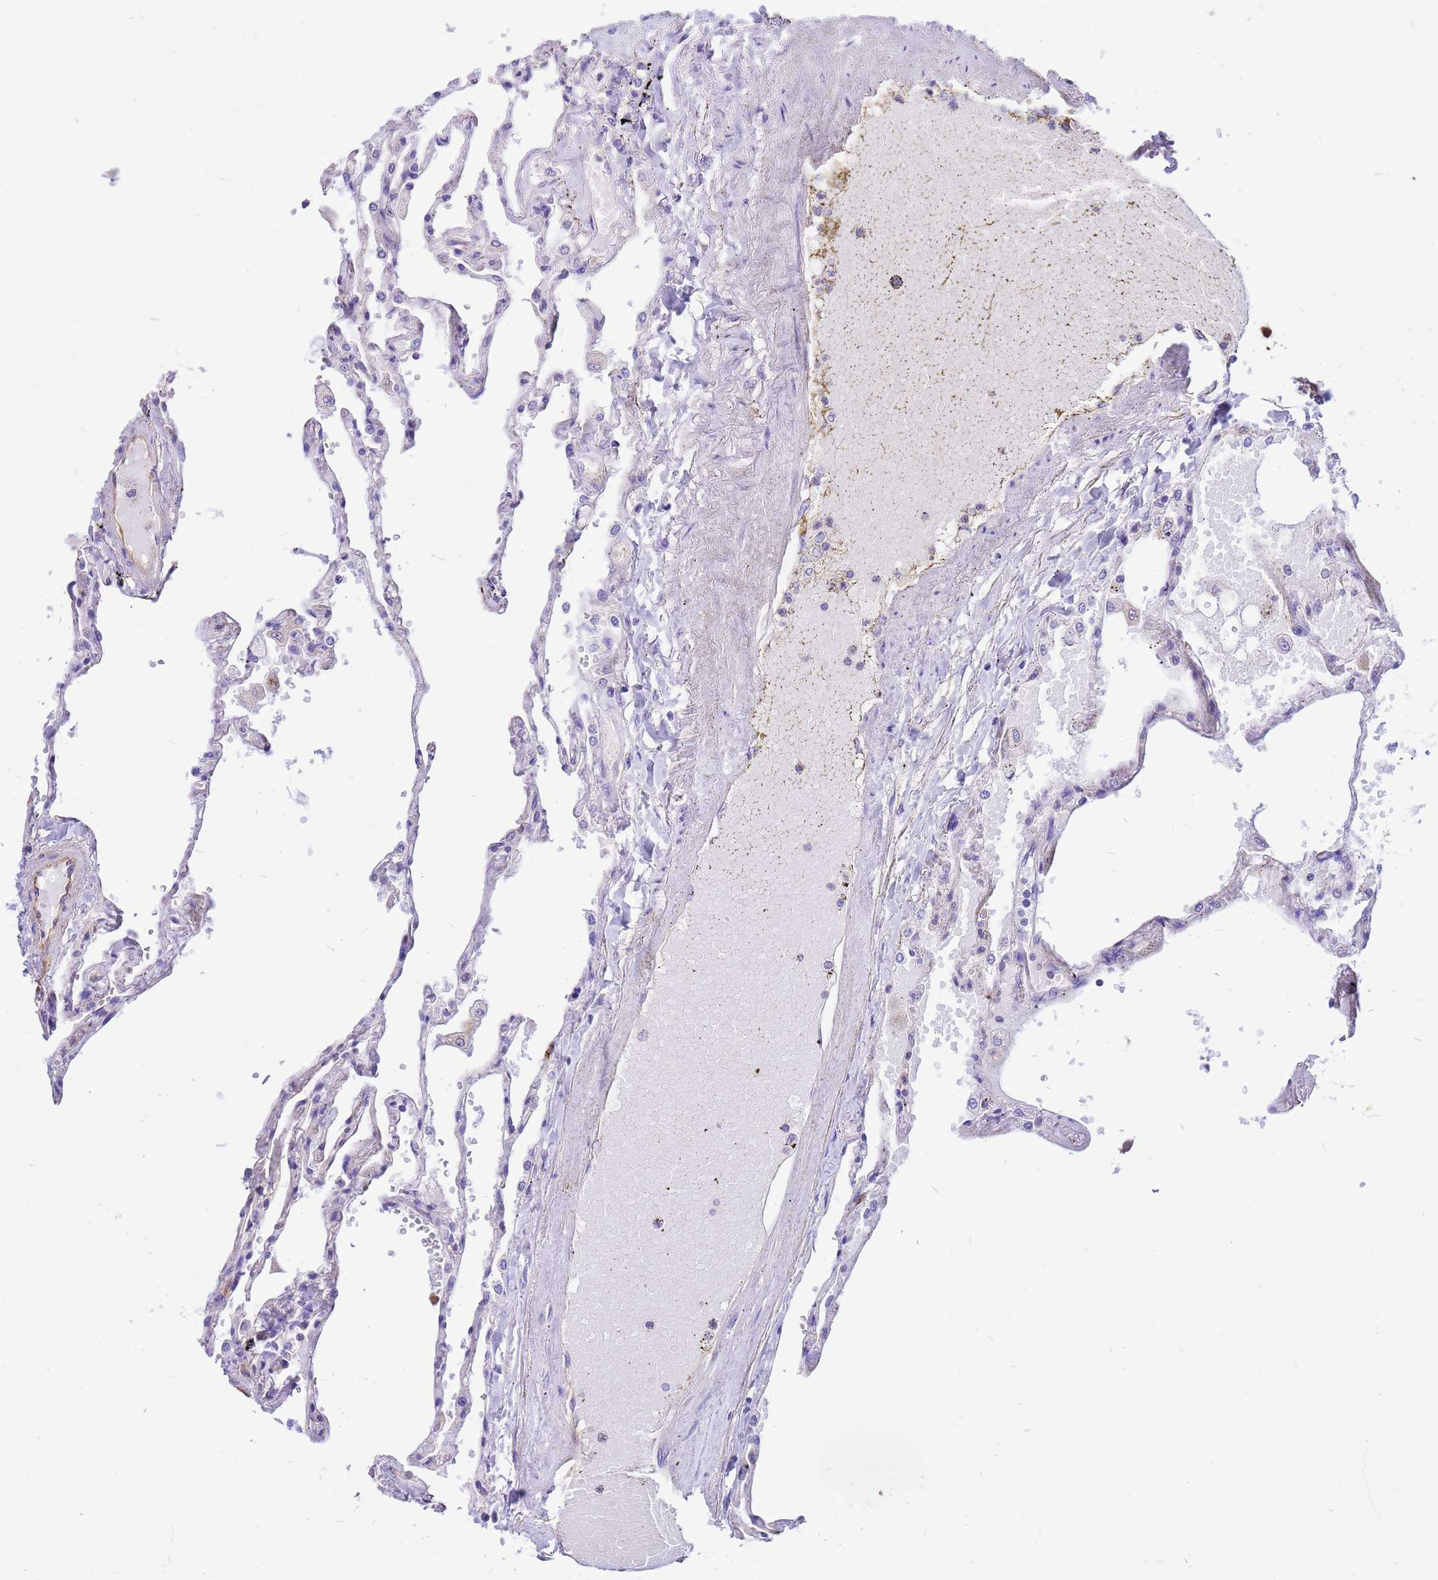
{"staining": {"intensity": "negative", "quantity": "none", "location": "none"}, "tissue": "lung", "cell_type": "Alveolar cells", "image_type": "normal", "snomed": [{"axis": "morphology", "description": "Normal tissue, NOS"}, {"axis": "topography", "description": "Lung"}], "caption": "Micrograph shows no significant protein staining in alveolar cells of benign lung.", "gene": "TCEAL3", "patient": {"sex": "female", "age": 67}}